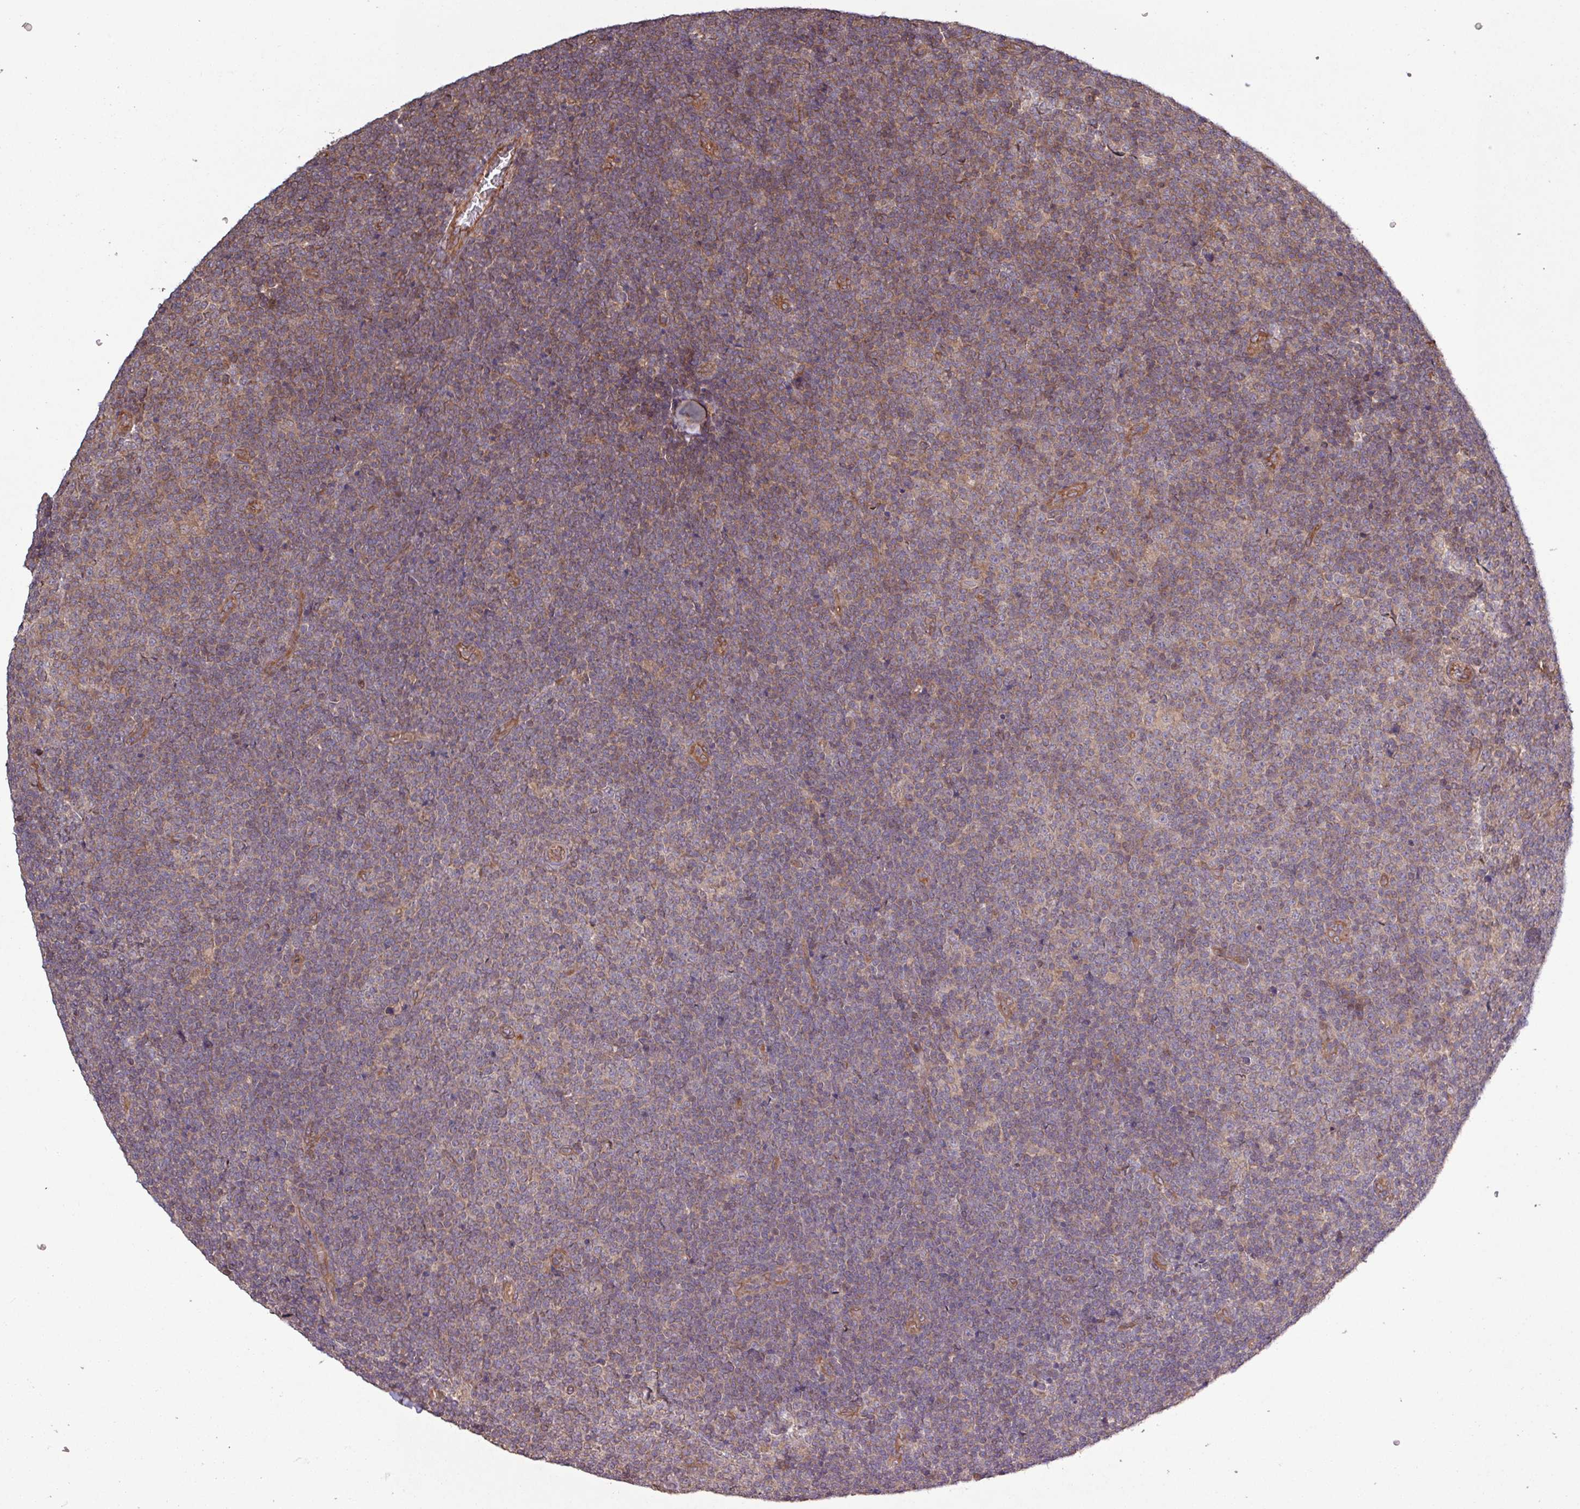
{"staining": {"intensity": "weak", "quantity": "25%-75%", "location": "cytoplasmic/membranous"}, "tissue": "lymphoma", "cell_type": "Tumor cells", "image_type": "cancer", "snomed": [{"axis": "morphology", "description": "Malignant lymphoma, non-Hodgkin's type, Low grade"}, {"axis": "topography", "description": "Lymph node"}], "caption": "Immunohistochemistry (IHC) micrograph of lymphoma stained for a protein (brown), which shows low levels of weak cytoplasmic/membranous positivity in approximately 25%-75% of tumor cells.", "gene": "TRABD2A", "patient": {"sex": "male", "age": 48}}